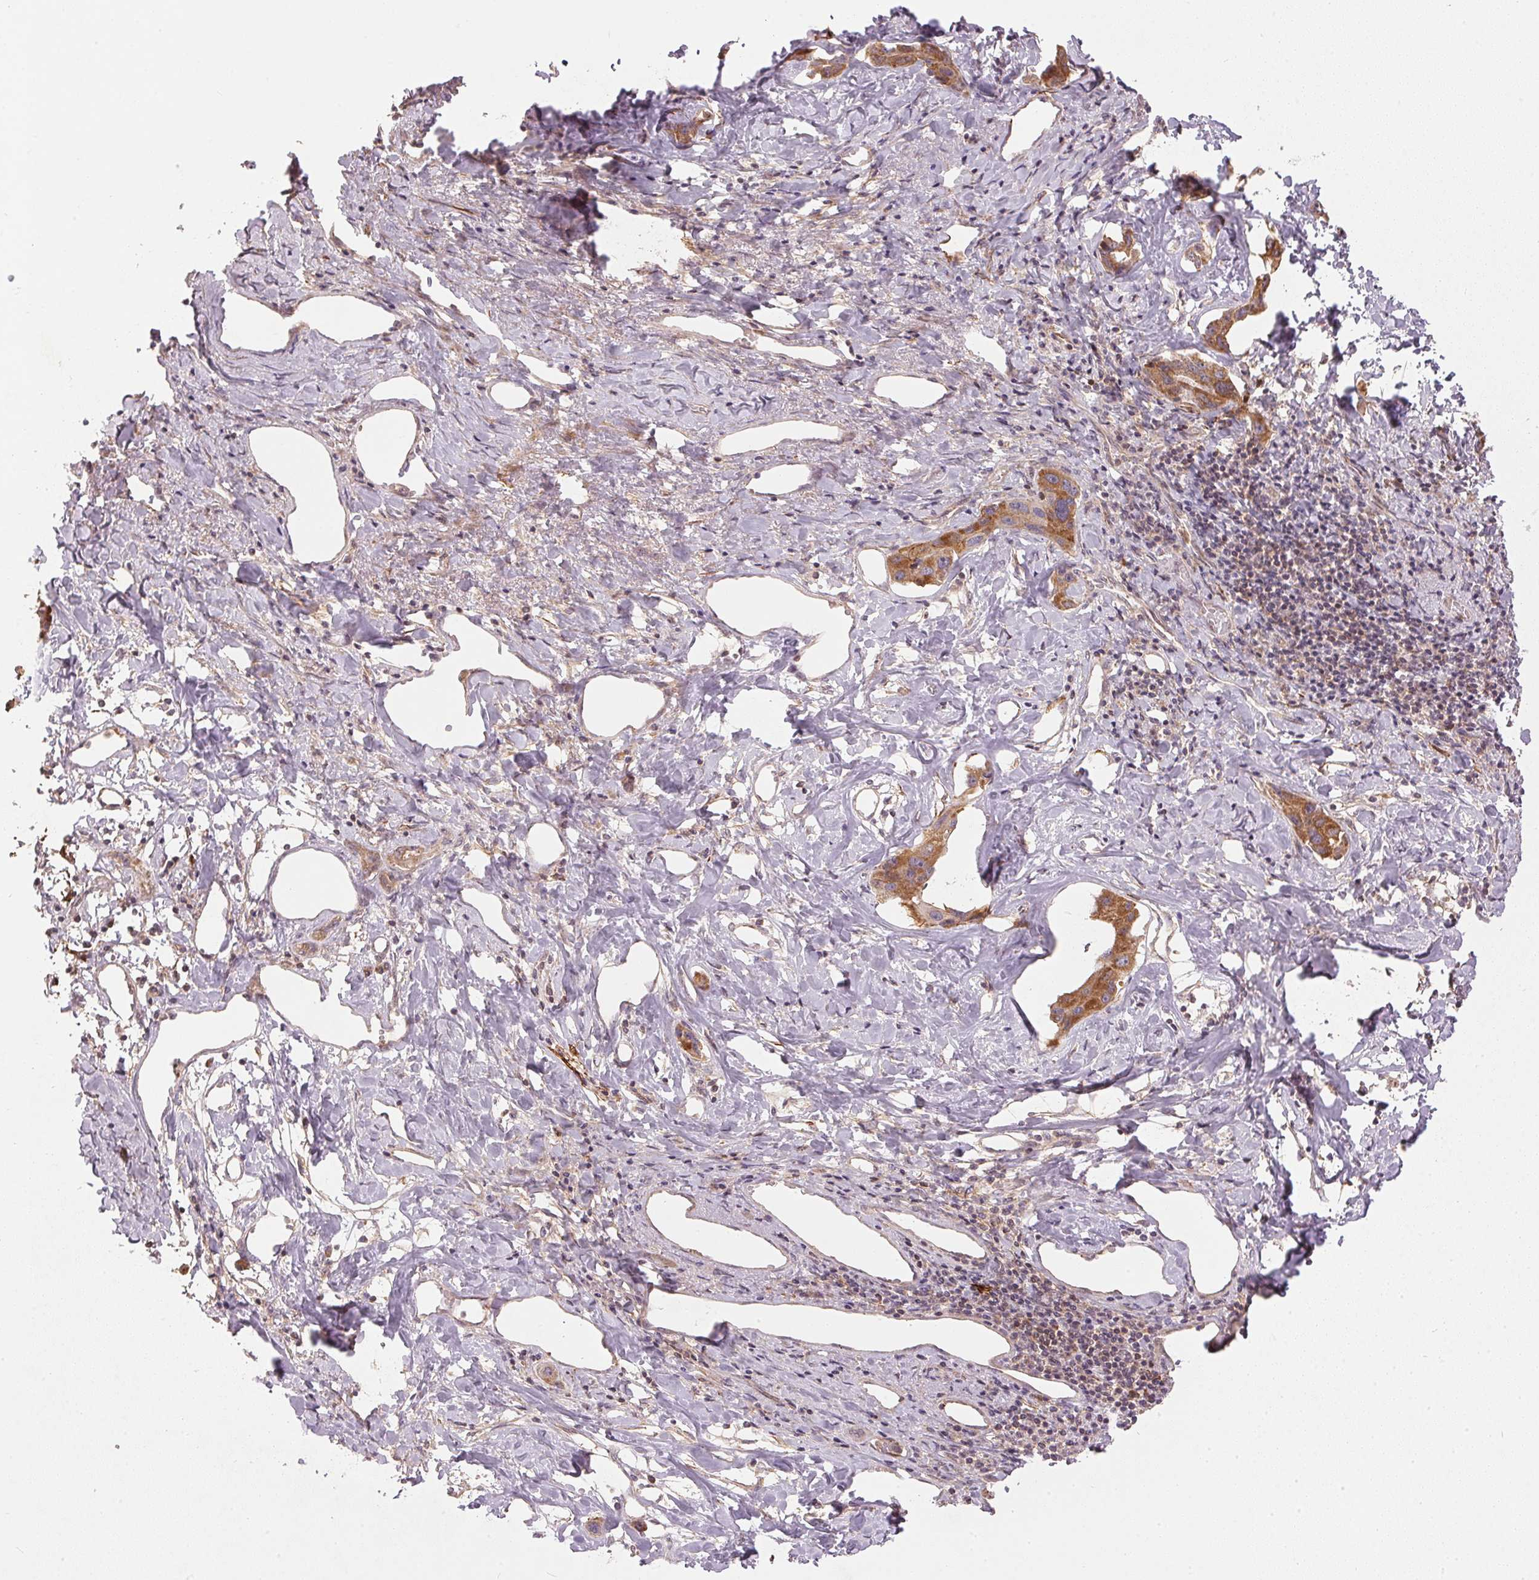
{"staining": {"intensity": "strong", "quantity": ">75%", "location": "cytoplasmic/membranous"}, "tissue": "liver cancer", "cell_type": "Tumor cells", "image_type": "cancer", "snomed": [{"axis": "morphology", "description": "Cholangiocarcinoma"}, {"axis": "topography", "description": "Liver"}], "caption": "A micrograph of liver cancer (cholangiocarcinoma) stained for a protein demonstrates strong cytoplasmic/membranous brown staining in tumor cells. (DAB (3,3'-diaminobenzidine) IHC with brightfield microscopy, high magnification).", "gene": "NADK2", "patient": {"sex": "male", "age": 59}}